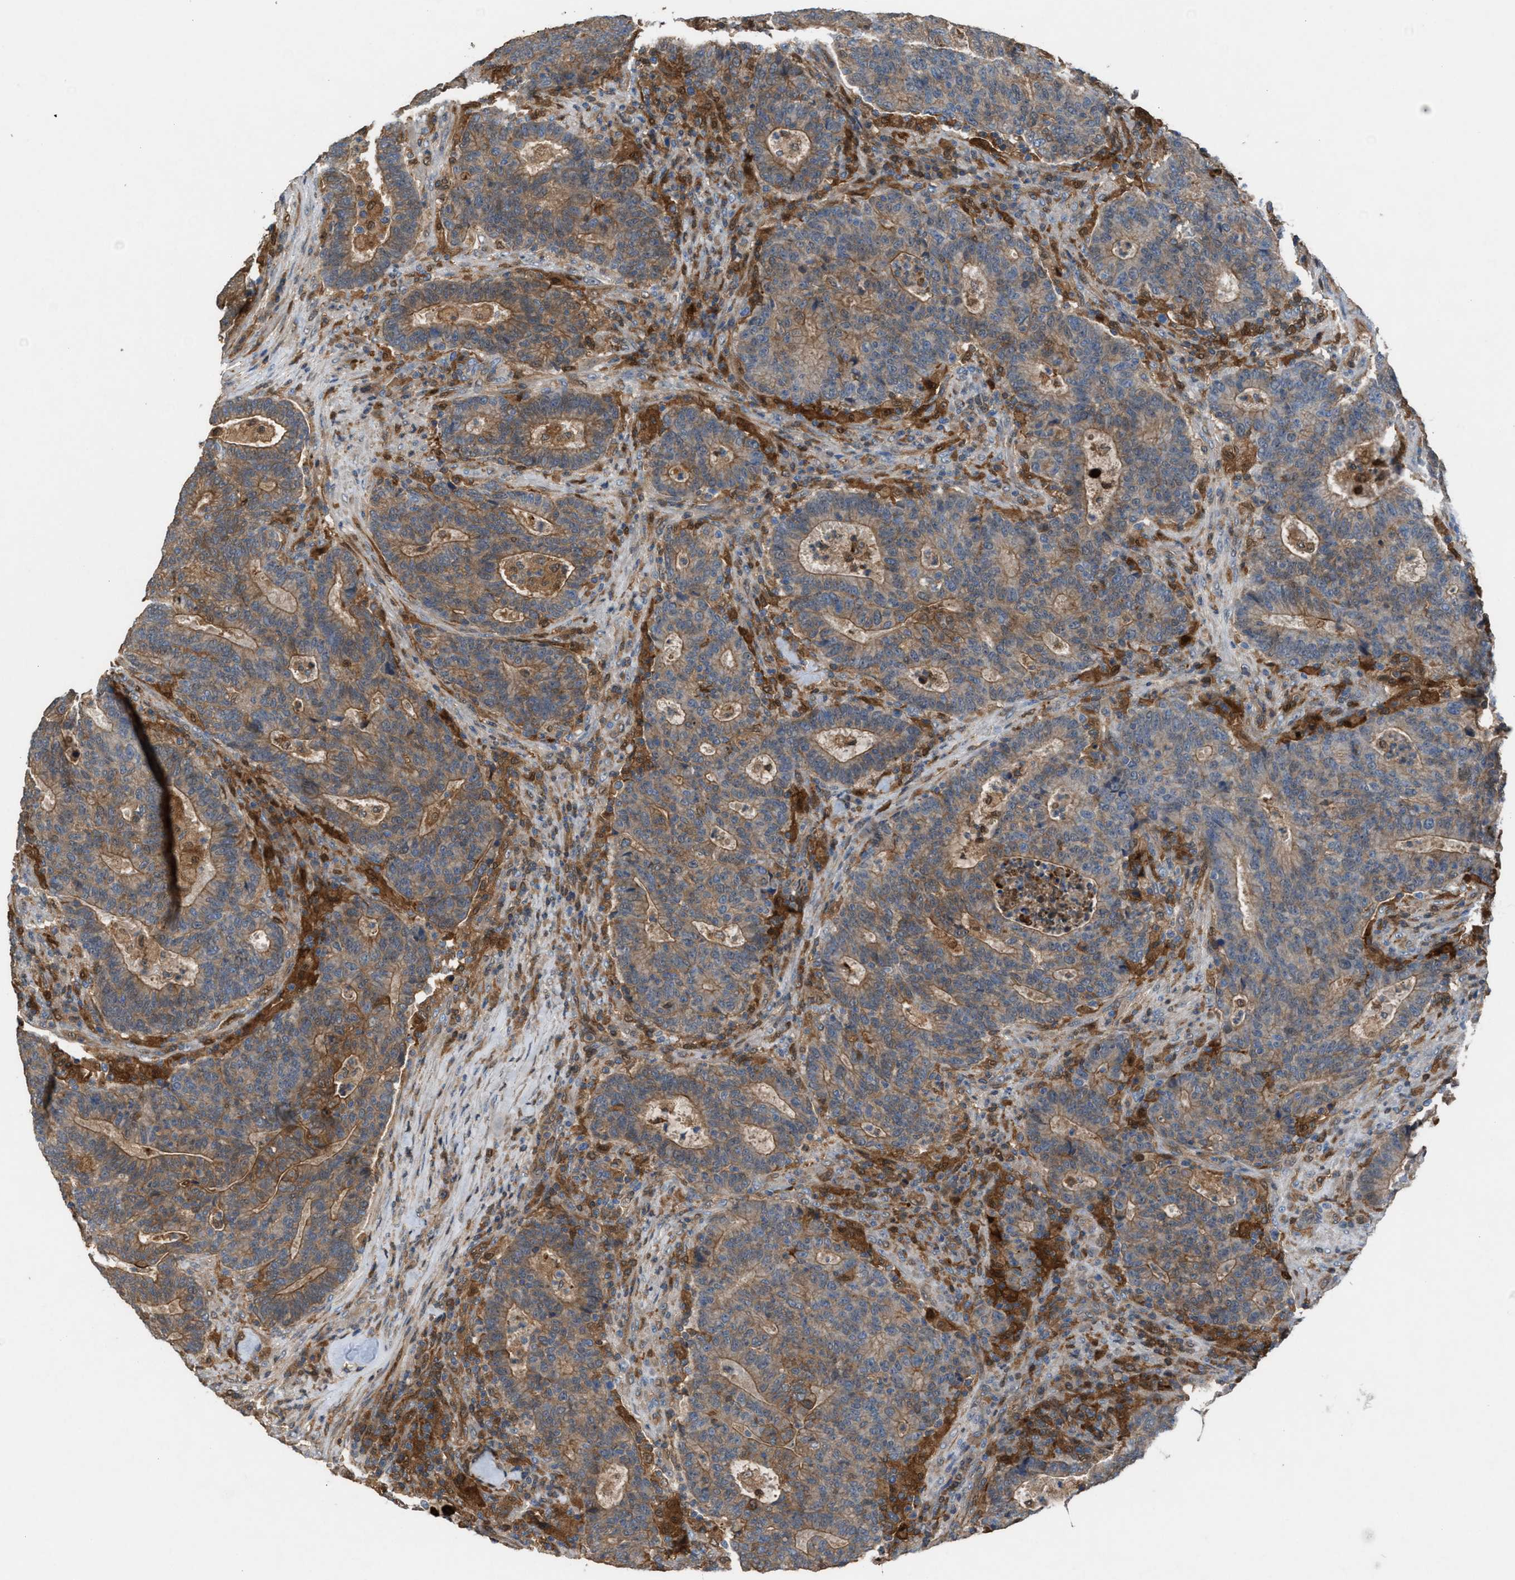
{"staining": {"intensity": "moderate", "quantity": ">75%", "location": "cytoplasmic/membranous"}, "tissue": "colorectal cancer", "cell_type": "Tumor cells", "image_type": "cancer", "snomed": [{"axis": "morphology", "description": "Adenocarcinoma, NOS"}, {"axis": "topography", "description": "Colon"}], "caption": "The image displays immunohistochemical staining of colorectal cancer (adenocarcinoma). There is moderate cytoplasmic/membranous positivity is appreciated in approximately >75% of tumor cells. (brown staining indicates protein expression, while blue staining denotes nuclei).", "gene": "TPK1", "patient": {"sex": "female", "age": 75}}